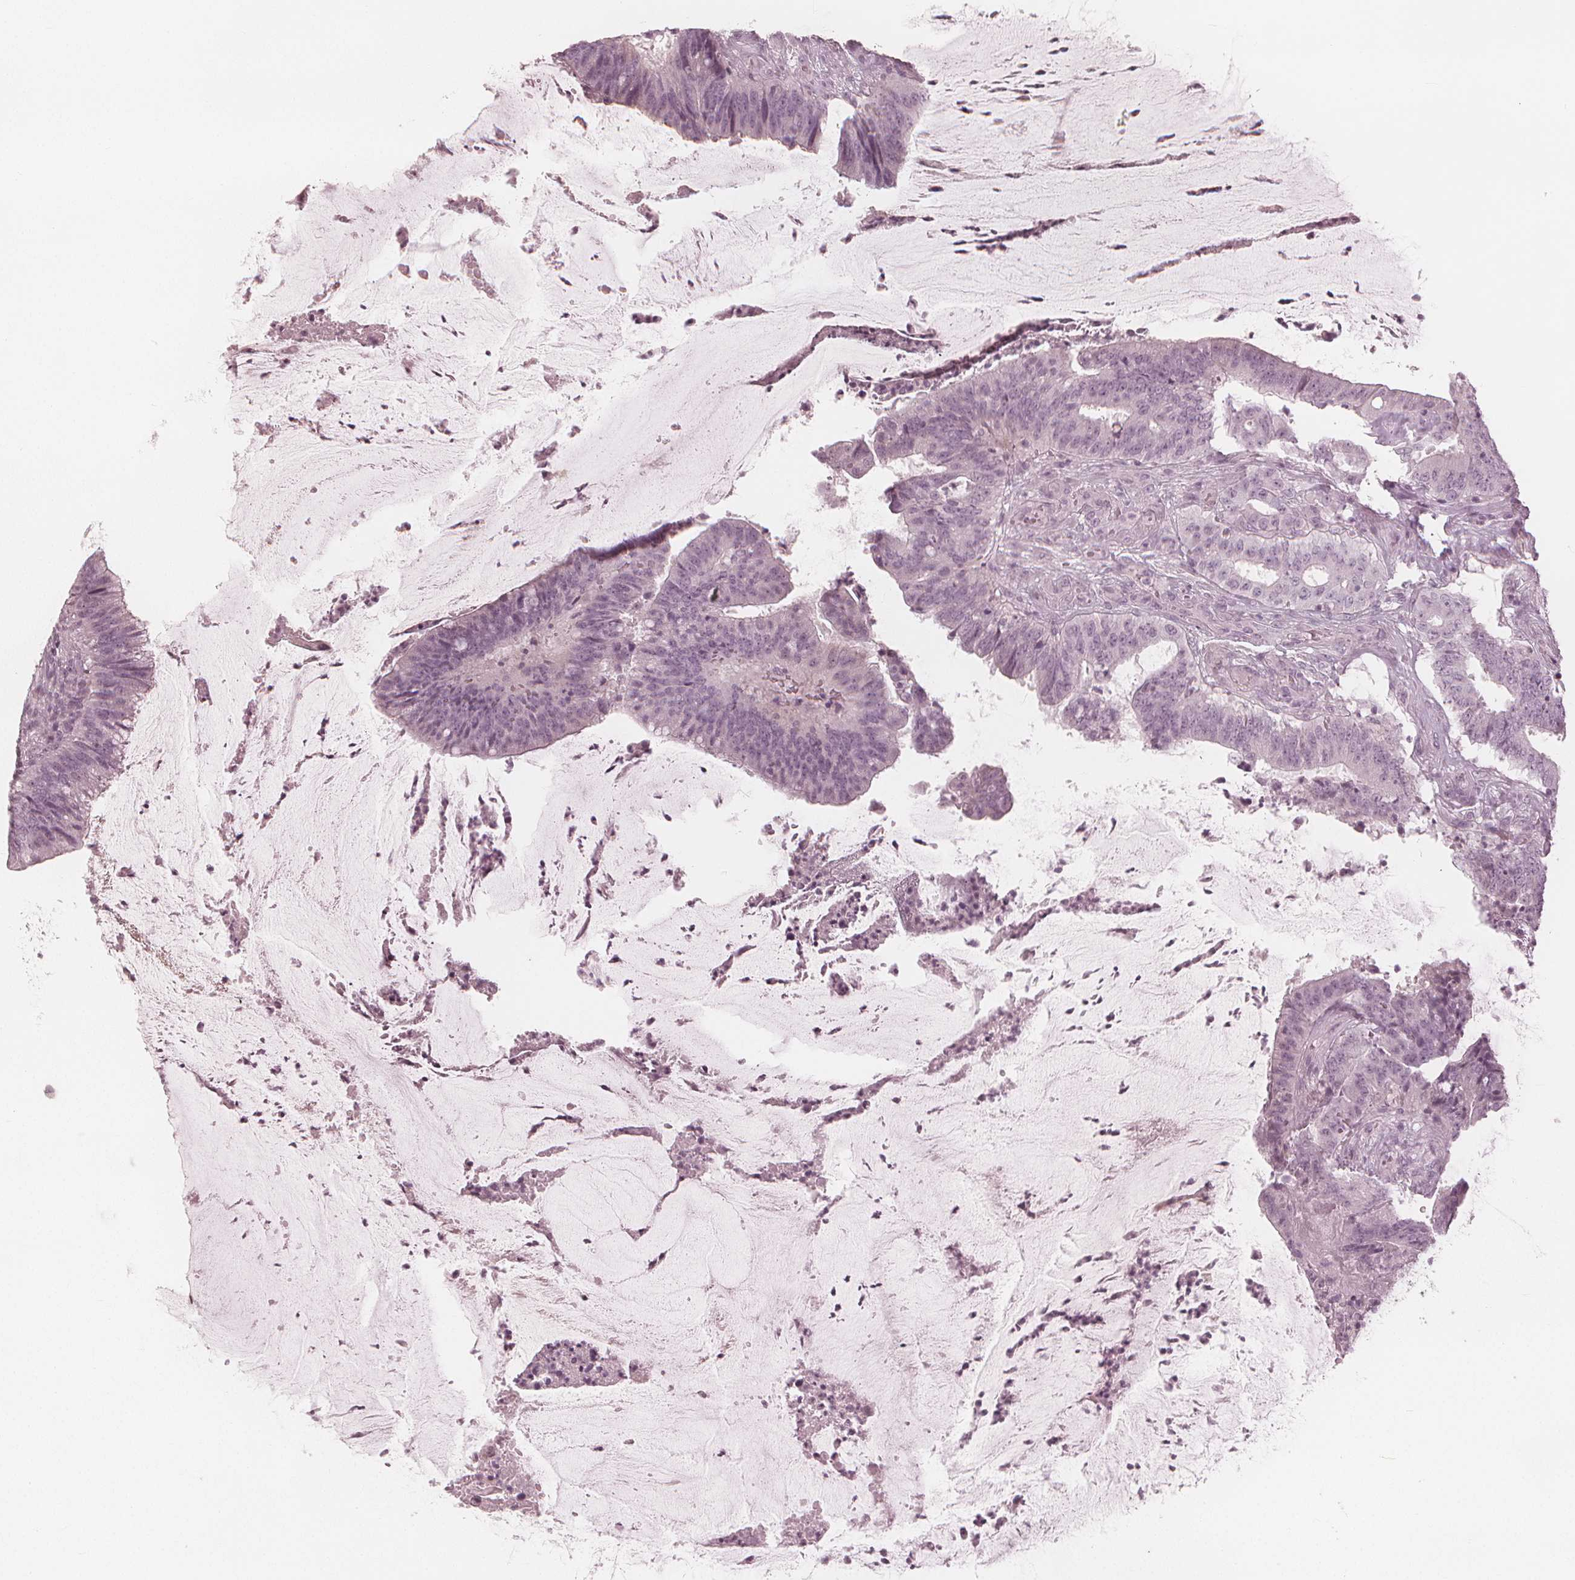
{"staining": {"intensity": "negative", "quantity": "none", "location": "none"}, "tissue": "colorectal cancer", "cell_type": "Tumor cells", "image_type": "cancer", "snomed": [{"axis": "morphology", "description": "Adenocarcinoma, NOS"}, {"axis": "topography", "description": "Colon"}], "caption": "Immunohistochemistry (IHC) micrograph of human colorectal cancer stained for a protein (brown), which displays no positivity in tumor cells.", "gene": "PAEP", "patient": {"sex": "female", "age": 43}}